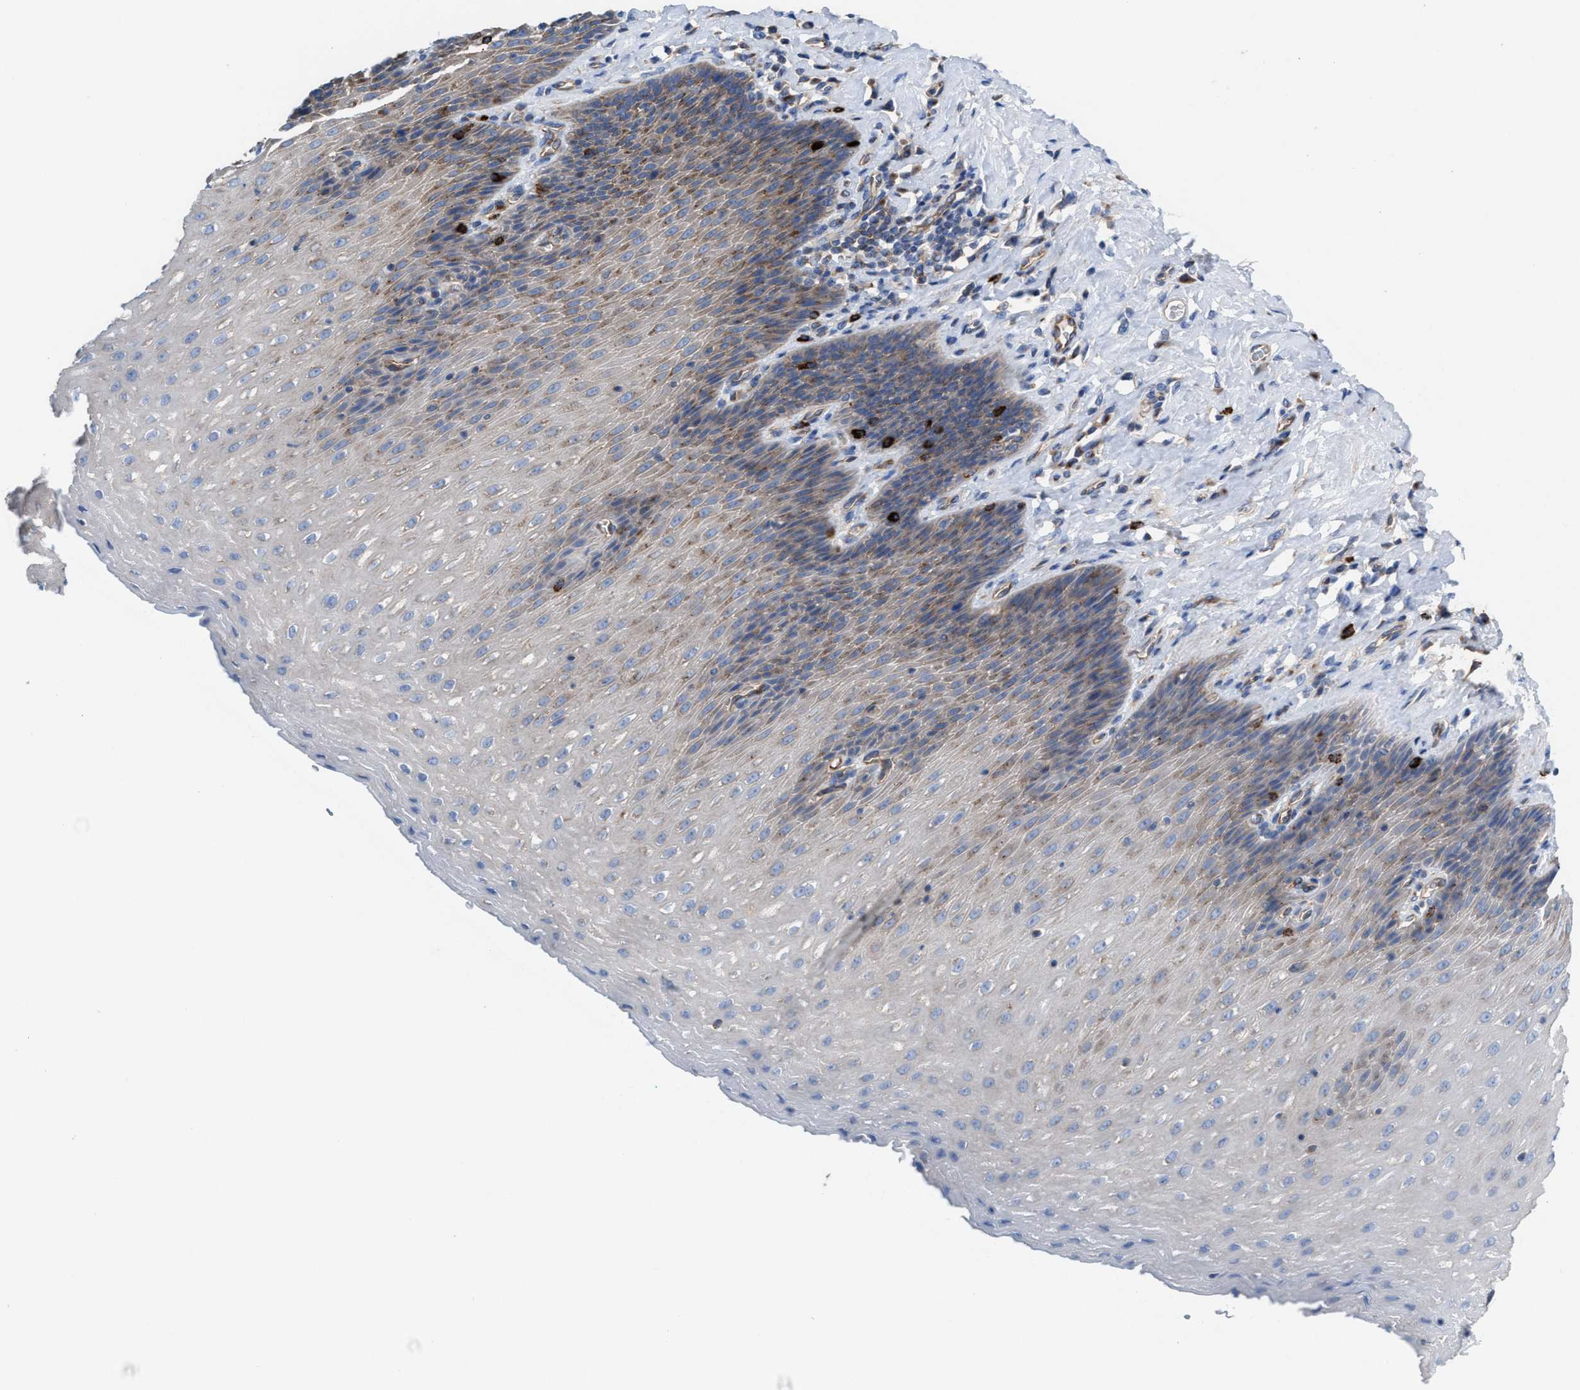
{"staining": {"intensity": "moderate", "quantity": "<25%", "location": "cytoplasmic/membranous"}, "tissue": "esophagus", "cell_type": "Squamous epithelial cells", "image_type": "normal", "snomed": [{"axis": "morphology", "description": "Normal tissue, NOS"}, {"axis": "topography", "description": "Esophagus"}], "caption": "This image displays immunohistochemistry (IHC) staining of normal esophagus, with low moderate cytoplasmic/membranous staining in approximately <25% of squamous epithelial cells.", "gene": "NYAP1", "patient": {"sex": "female", "age": 61}}